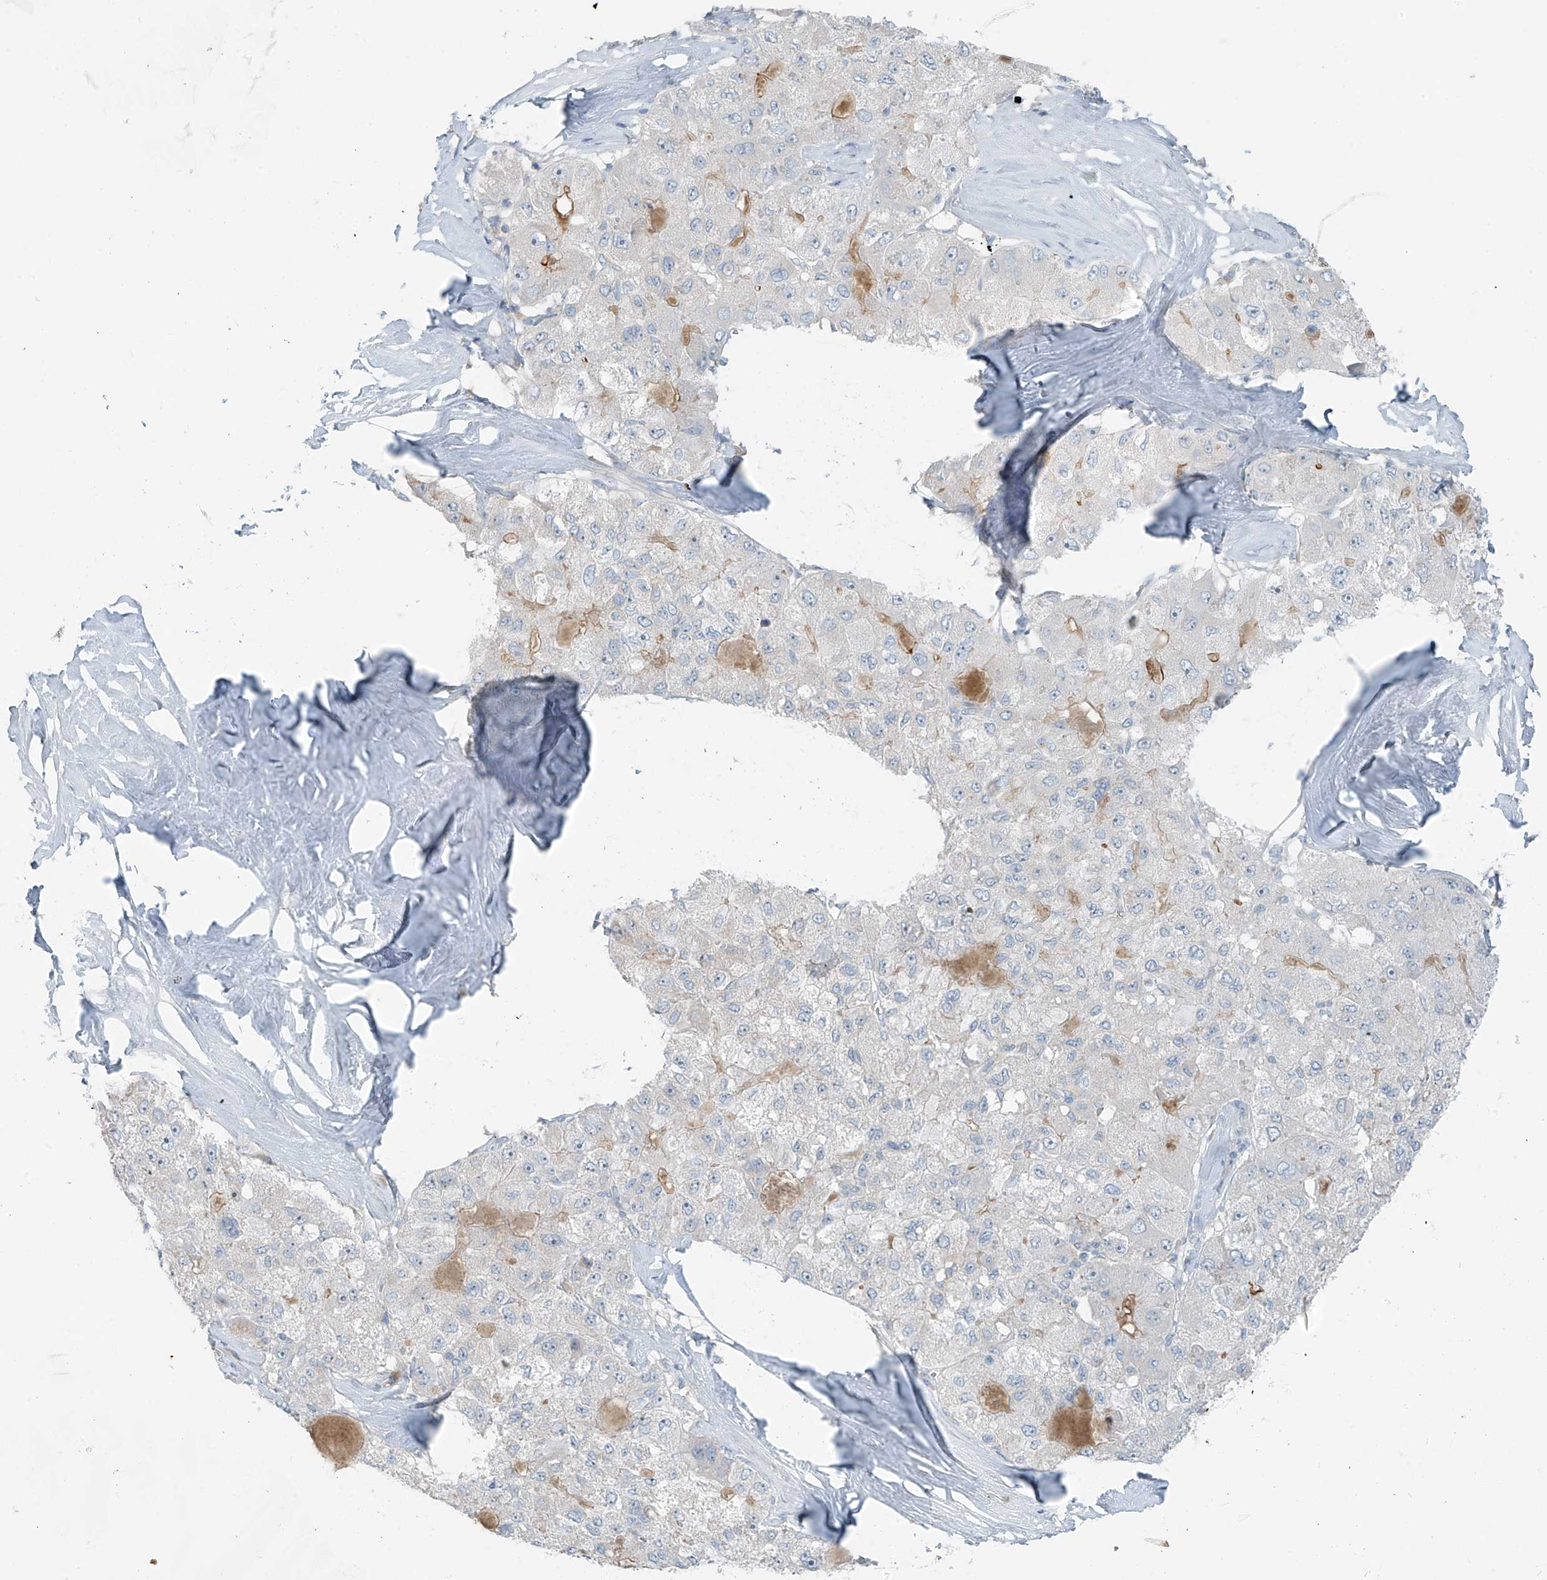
{"staining": {"intensity": "negative", "quantity": "none", "location": "none"}, "tissue": "liver cancer", "cell_type": "Tumor cells", "image_type": "cancer", "snomed": [{"axis": "morphology", "description": "Carcinoma, Hepatocellular, NOS"}, {"axis": "topography", "description": "Liver"}], "caption": "IHC of liver cancer demonstrates no expression in tumor cells.", "gene": "FAM131C", "patient": {"sex": "male", "age": 80}}